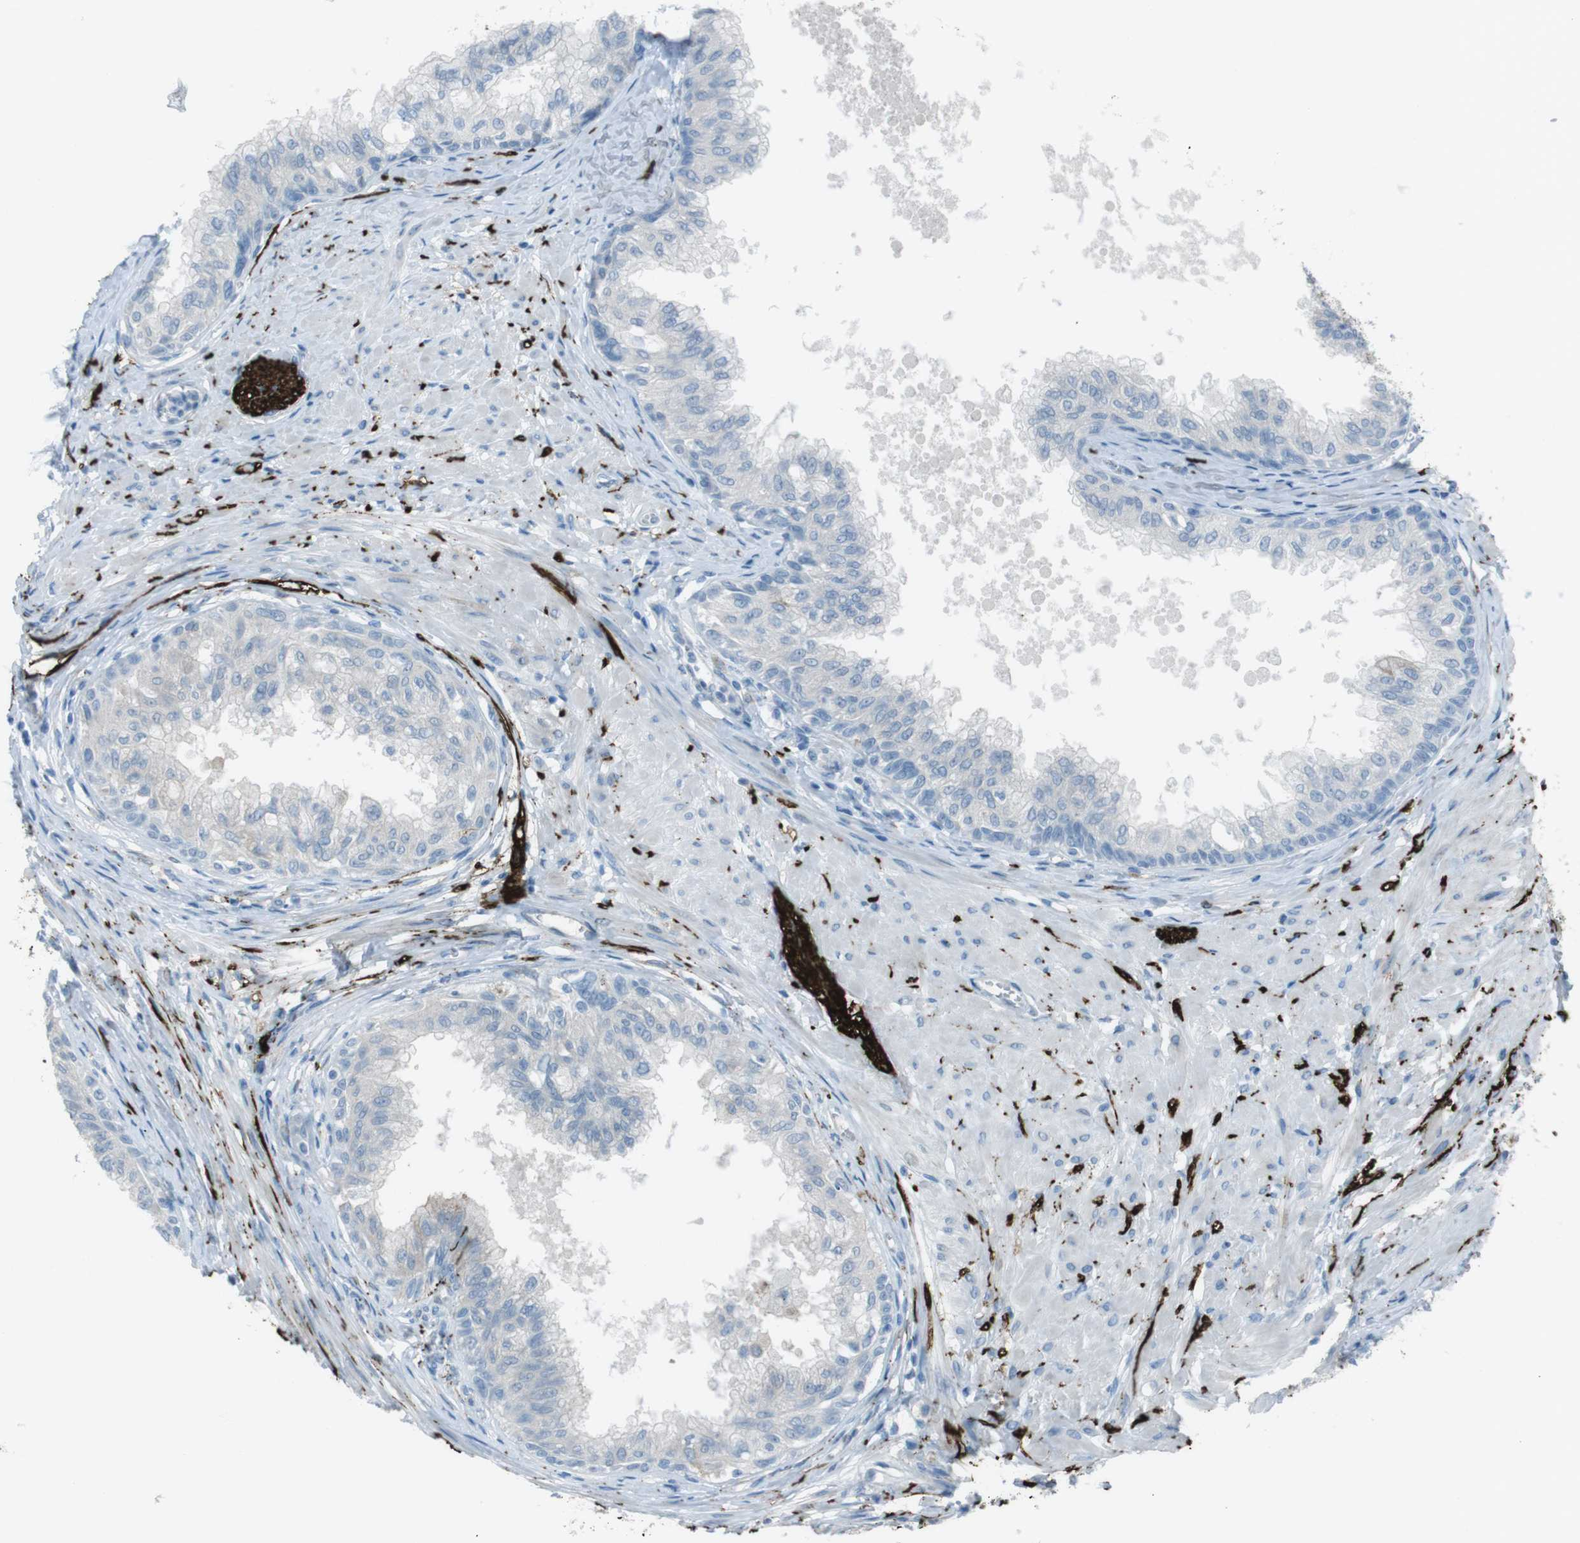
{"staining": {"intensity": "moderate", "quantity": "<25%", "location": "cytoplasmic/membranous"}, "tissue": "prostate", "cell_type": "Glandular cells", "image_type": "normal", "snomed": [{"axis": "morphology", "description": "Normal tissue, NOS"}, {"axis": "topography", "description": "Prostate"}, {"axis": "topography", "description": "Seminal veicle"}], "caption": "Immunohistochemical staining of unremarkable human prostate demonstrates low levels of moderate cytoplasmic/membranous positivity in about <25% of glandular cells. Using DAB (3,3'-diaminobenzidine) (brown) and hematoxylin (blue) stains, captured at high magnification using brightfield microscopy.", "gene": "TUBB2A", "patient": {"sex": "male", "age": 60}}